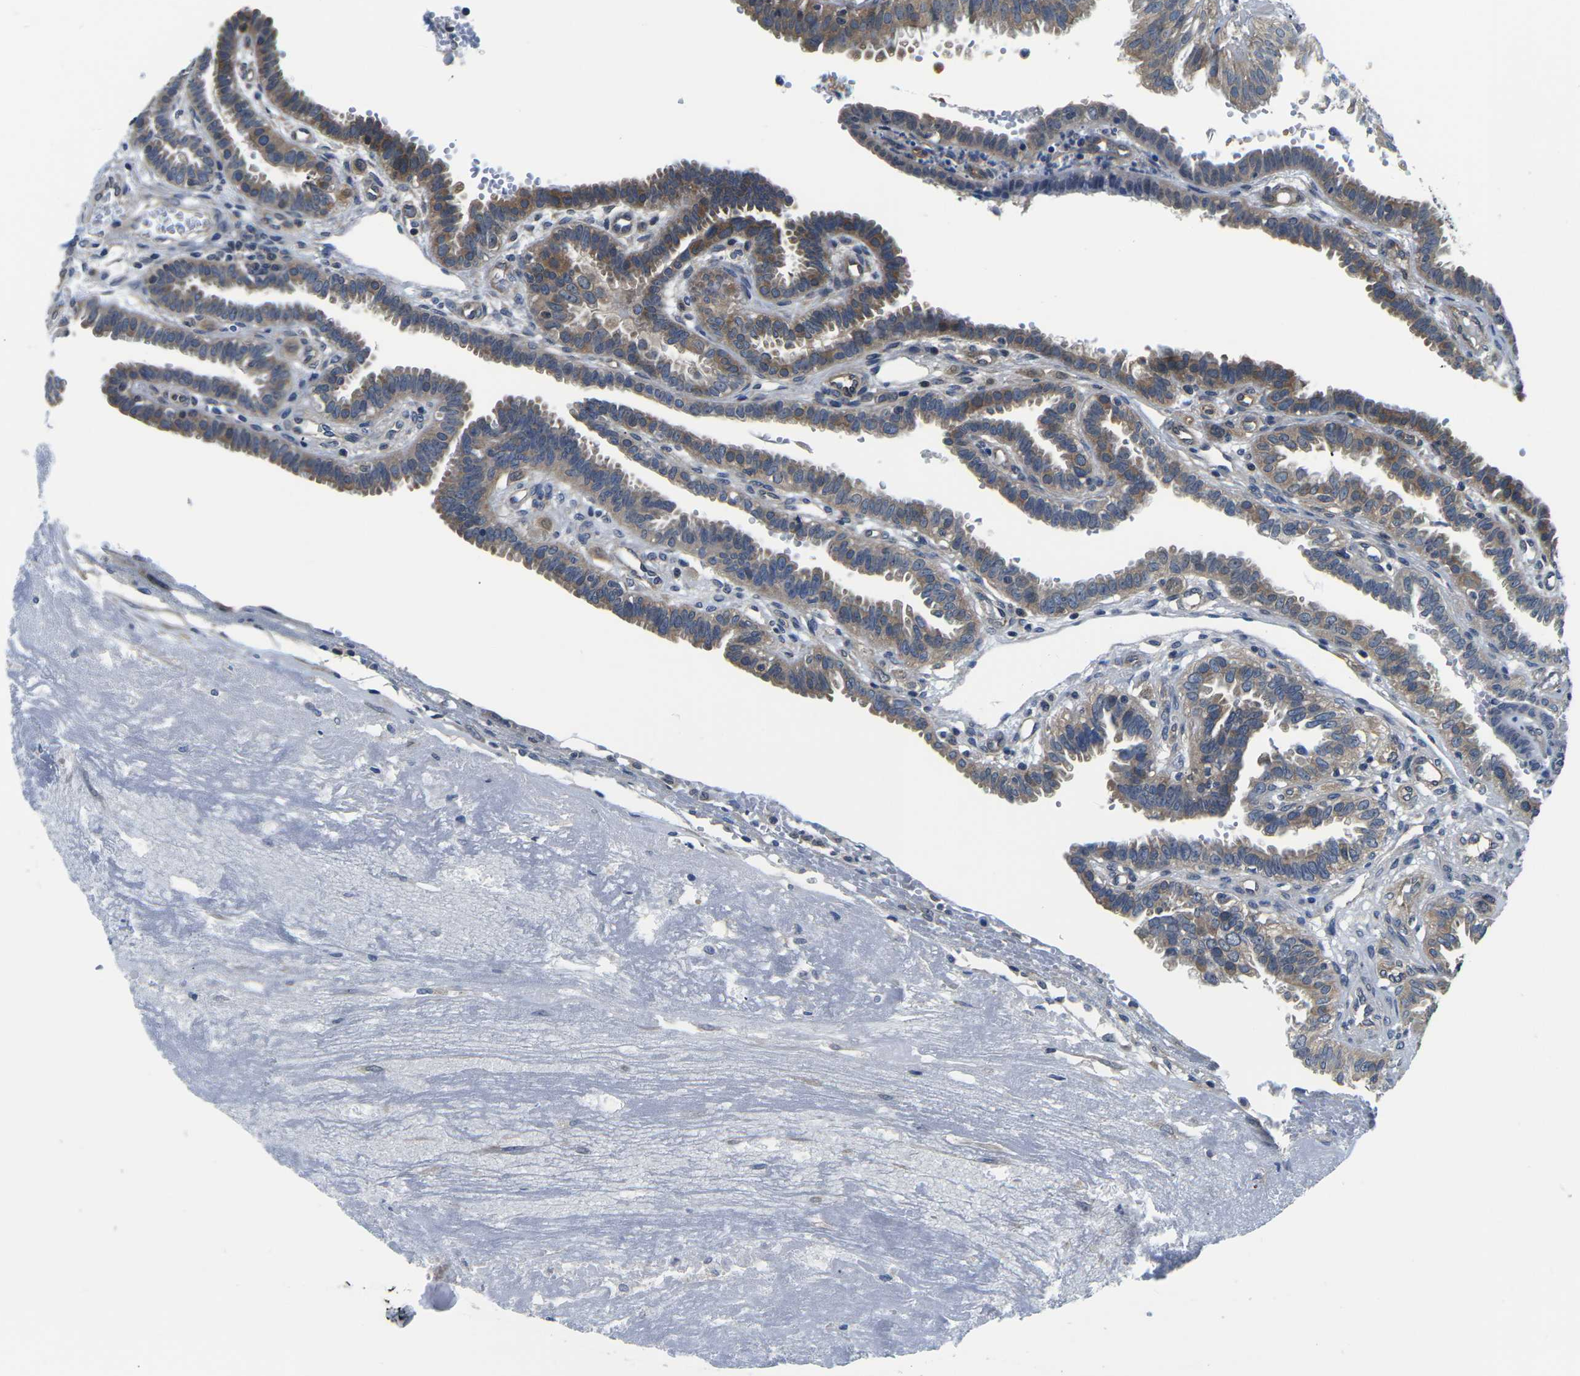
{"staining": {"intensity": "moderate", "quantity": ">75%", "location": "cytoplasmic/membranous"}, "tissue": "fallopian tube", "cell_type": "Glandular cells", "image_type": "normal", "snomed": [{"axis": "morphology", "description": "Normal tissue, NOS"}, {"axis": "topography", "description": "Fallopian tube"}, {"axis": "topography", "description": "Placenta"}], "caption": "This histopathology image exhibits IHC staining of normal human fallopian tube, with medium moderate cytoplasmic/membranous positivity in about >75% of glandular cells.", "gene": "GSK3B", "patient": {"sex": "female", "age": 34}}